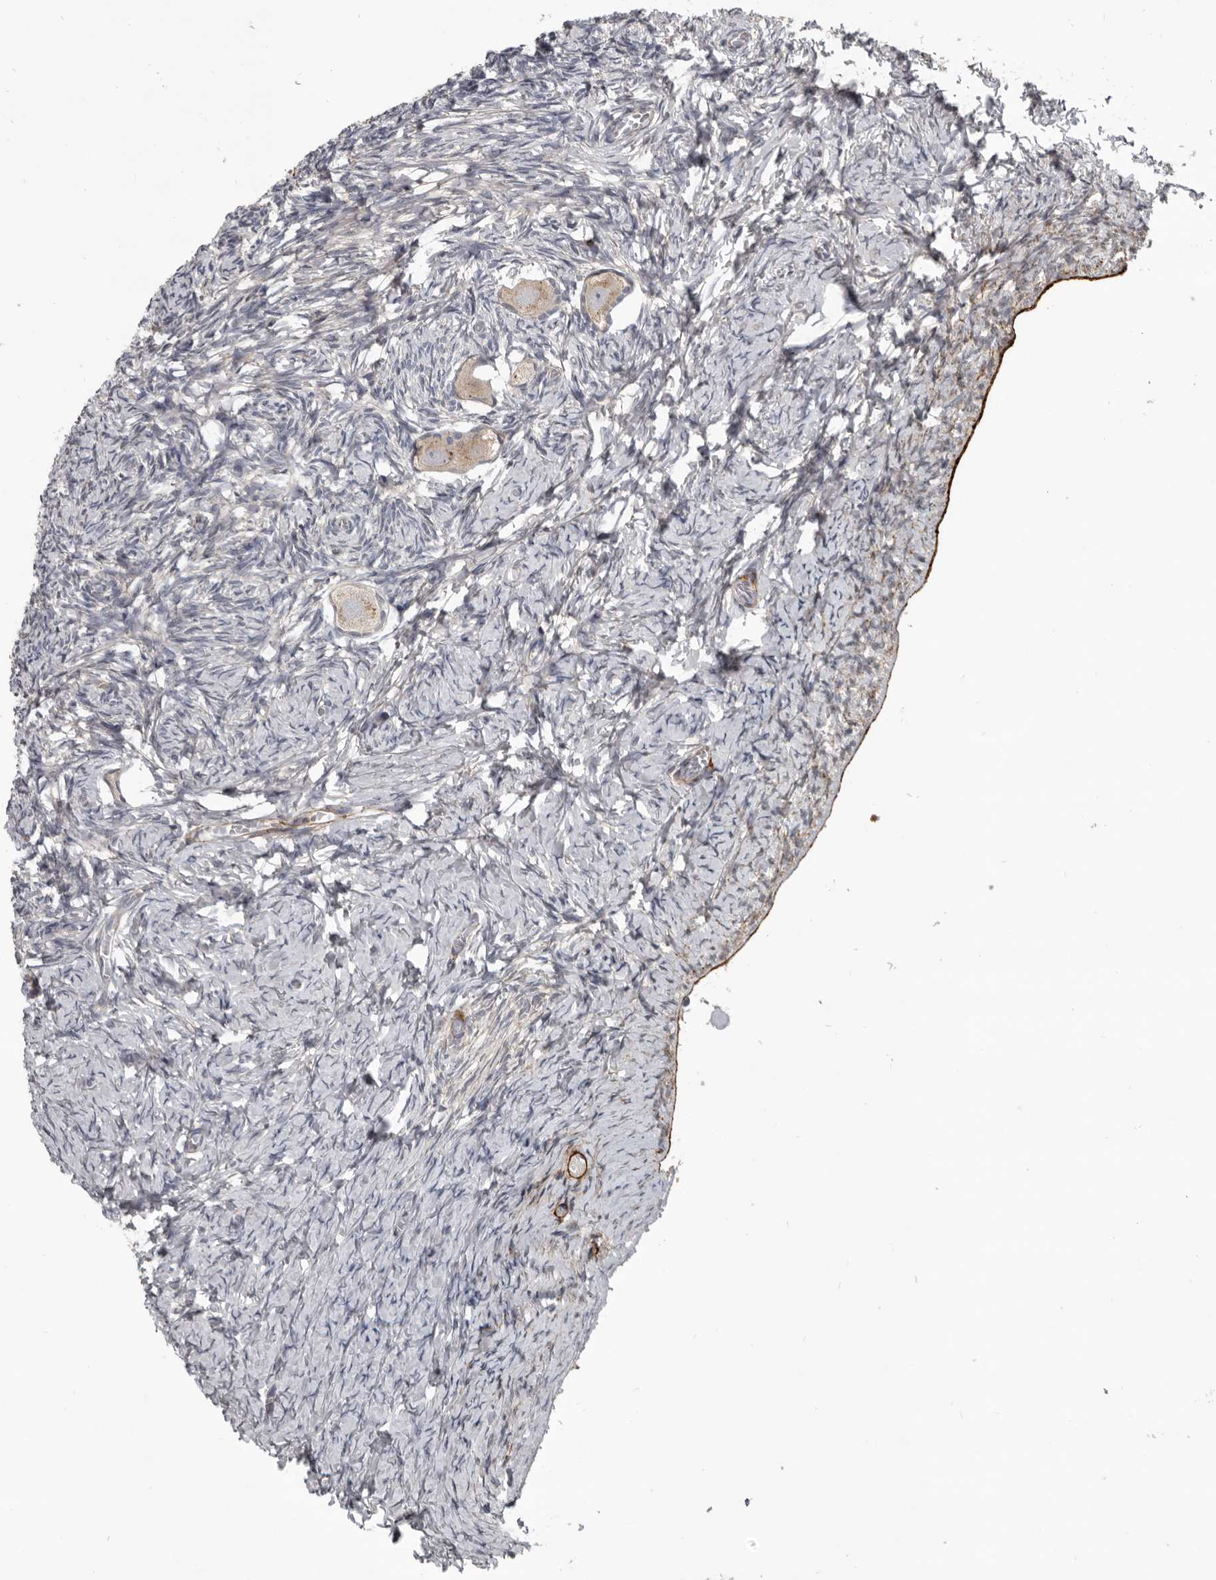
{"staining": {"intensity": "weak", "quantity": ">75%", "location": "cytoplasmic/membranous"}, "tissue": "ovary", "cell_type": "Follicle cells", "image_type": "normal", "snomed": [{"axis": "morphology", "description": "Normal tissue, NOS"}, {"axis": "topography", "description": "Ovary"}], "caption": "A high-resolution photomicrograph shows immunohistochemistry staining of benign ovary, which demonstrates weak cytoplasmic/membranous expression in approximately >75% of follicle cells.", "gene": "C1orf216", "patient": {"sex": "female", "age": 27}}